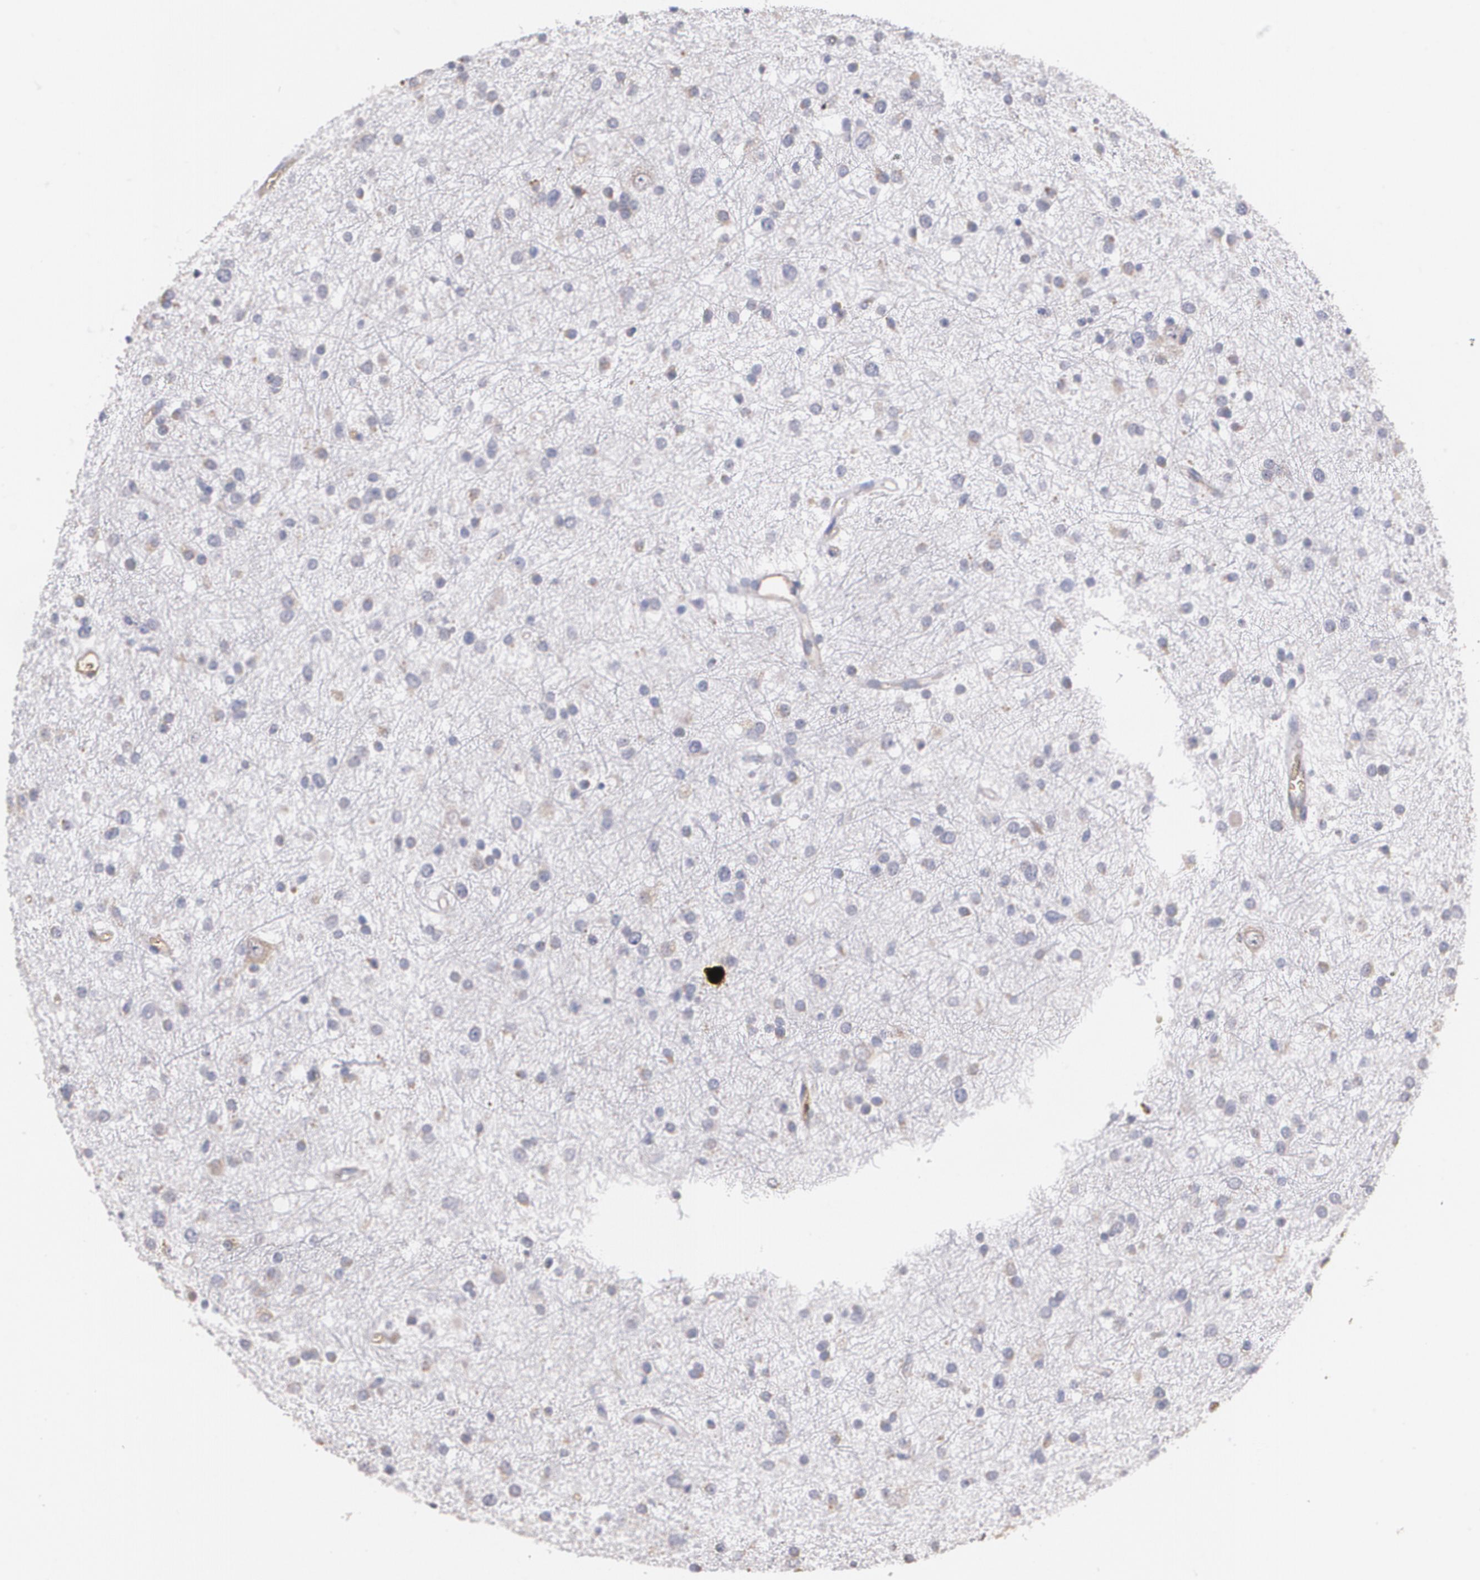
{"staining": {"intensity": "weak", "quantity": "<25%", "location": "cytoplasmic/membranous"}, "tissue": "glioma", "cell_type": "Tumor cells", "image_type": "cancer", "snomed": [{"axis": "morphology", "description": "Glioma, malignant, Low grade"}, {"axis": "topography", "description": "Brain"}], "caption": "Immunohistochemistry (IHC) photomicrograph of glioma stained for a protein (brown), which exhibits no staining in tumor cells. Brightfield microscopy of IHC stained with DAB (brown) and hematoxylin (blue), captured at high magnification.", "gene": "AMBP", "patient": {"sex": "female", "age": 36}}